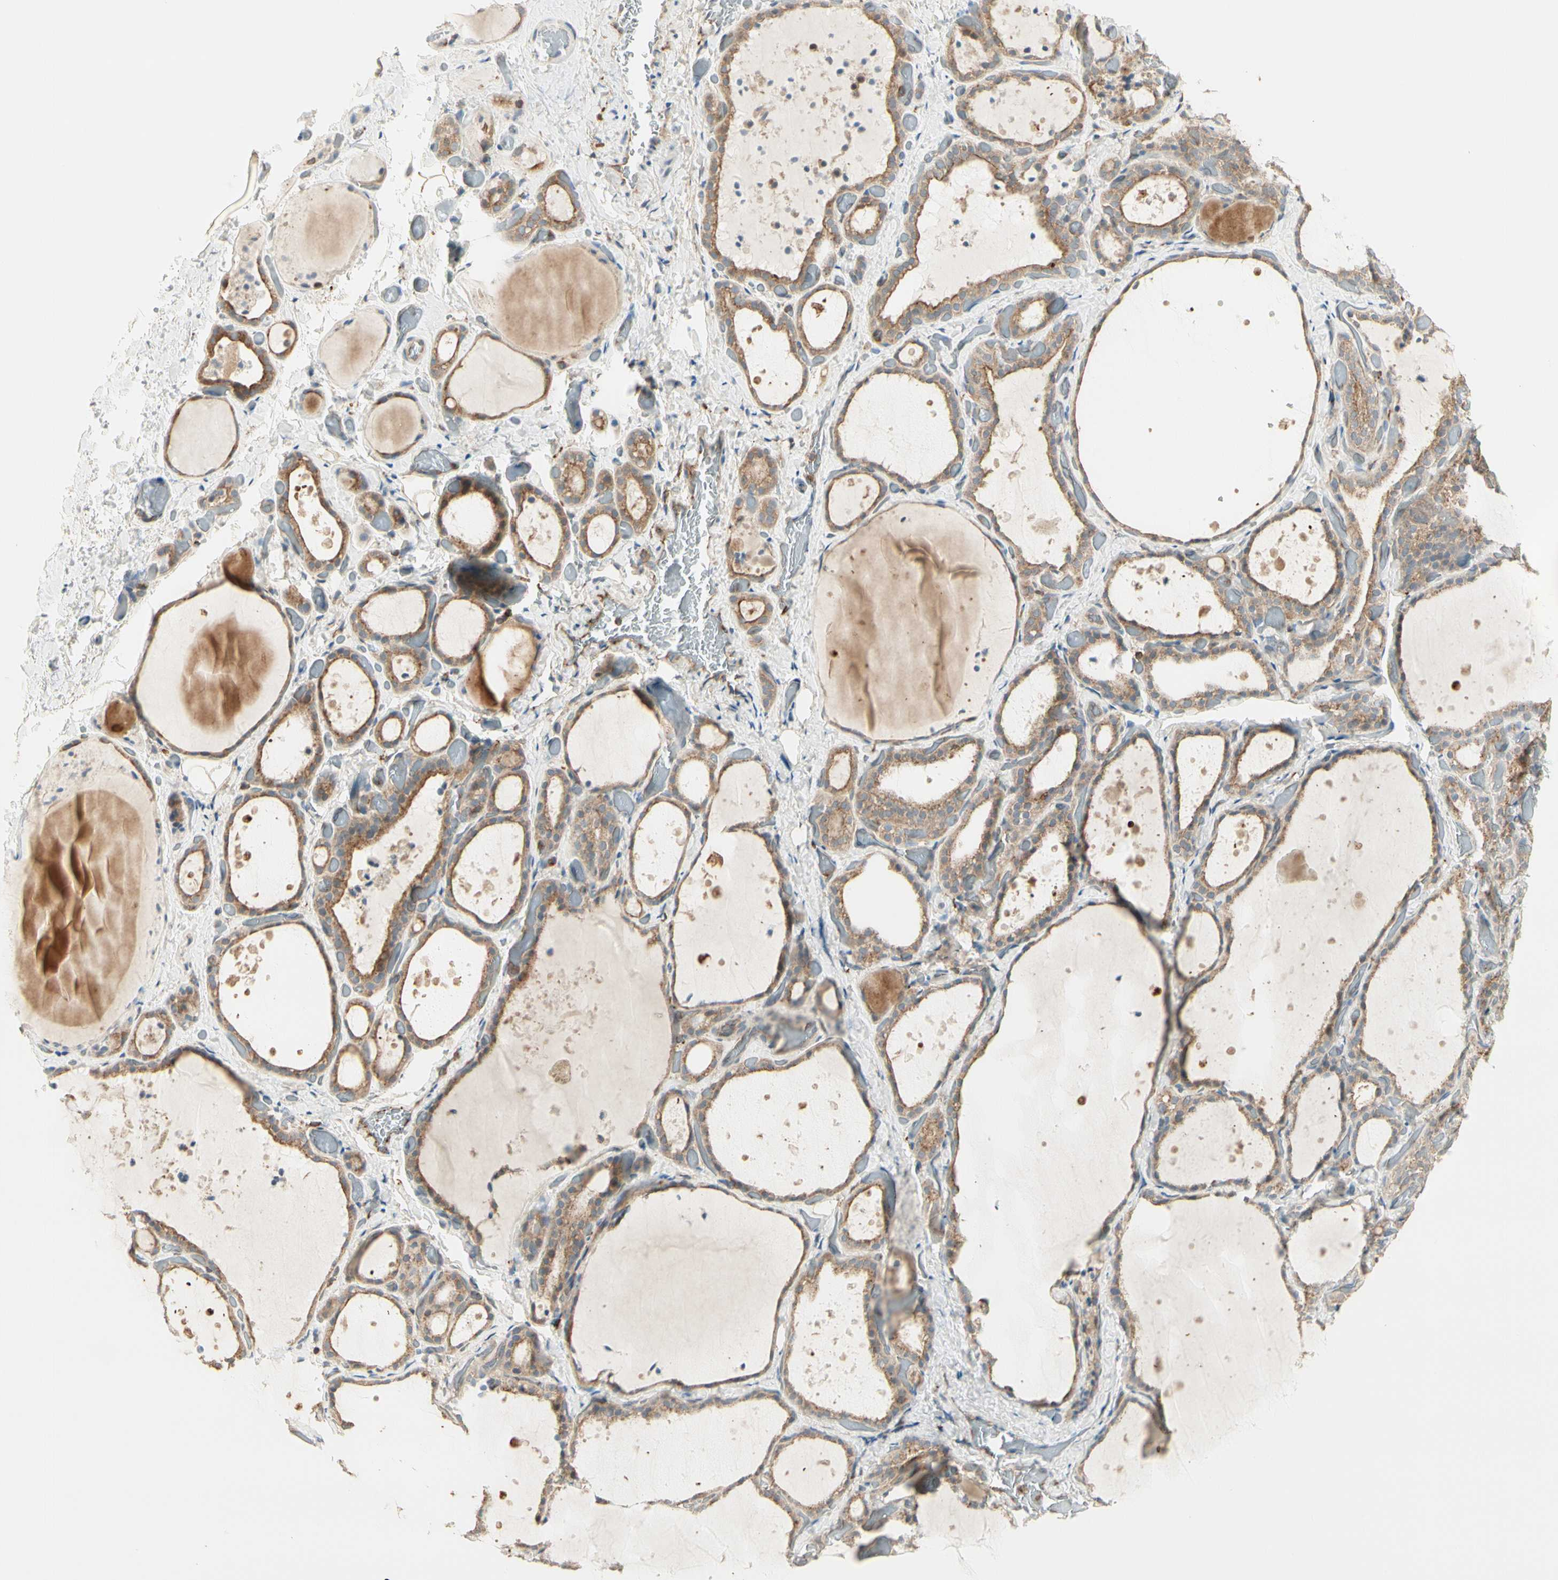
{"staining": {"intensity": "moderate", "quantity": ">75%", "location": "cytoplasmic/membranous"}, "tissue": "thyroid gland", "cell_type": "Glandular cells", "image_type": "normal", "snomed": [{"axis": "morphology", "description": "Normal tissue, NOS"}, {"axis": "topography", "description": "Thyroid gland"}], "caption": "Immunohistochemistry micrograph of unremarkable thyroid gland: thyroid gland stained using IHC demonstrates medium levels of moderate protein expression localized specifically in the cytoplasmic/membranous of glandular cells, appearing as a cytoplasmic/membranous brown color.", "gene": "AGFG1", "patient": {"sex": "female", "age": 44}}